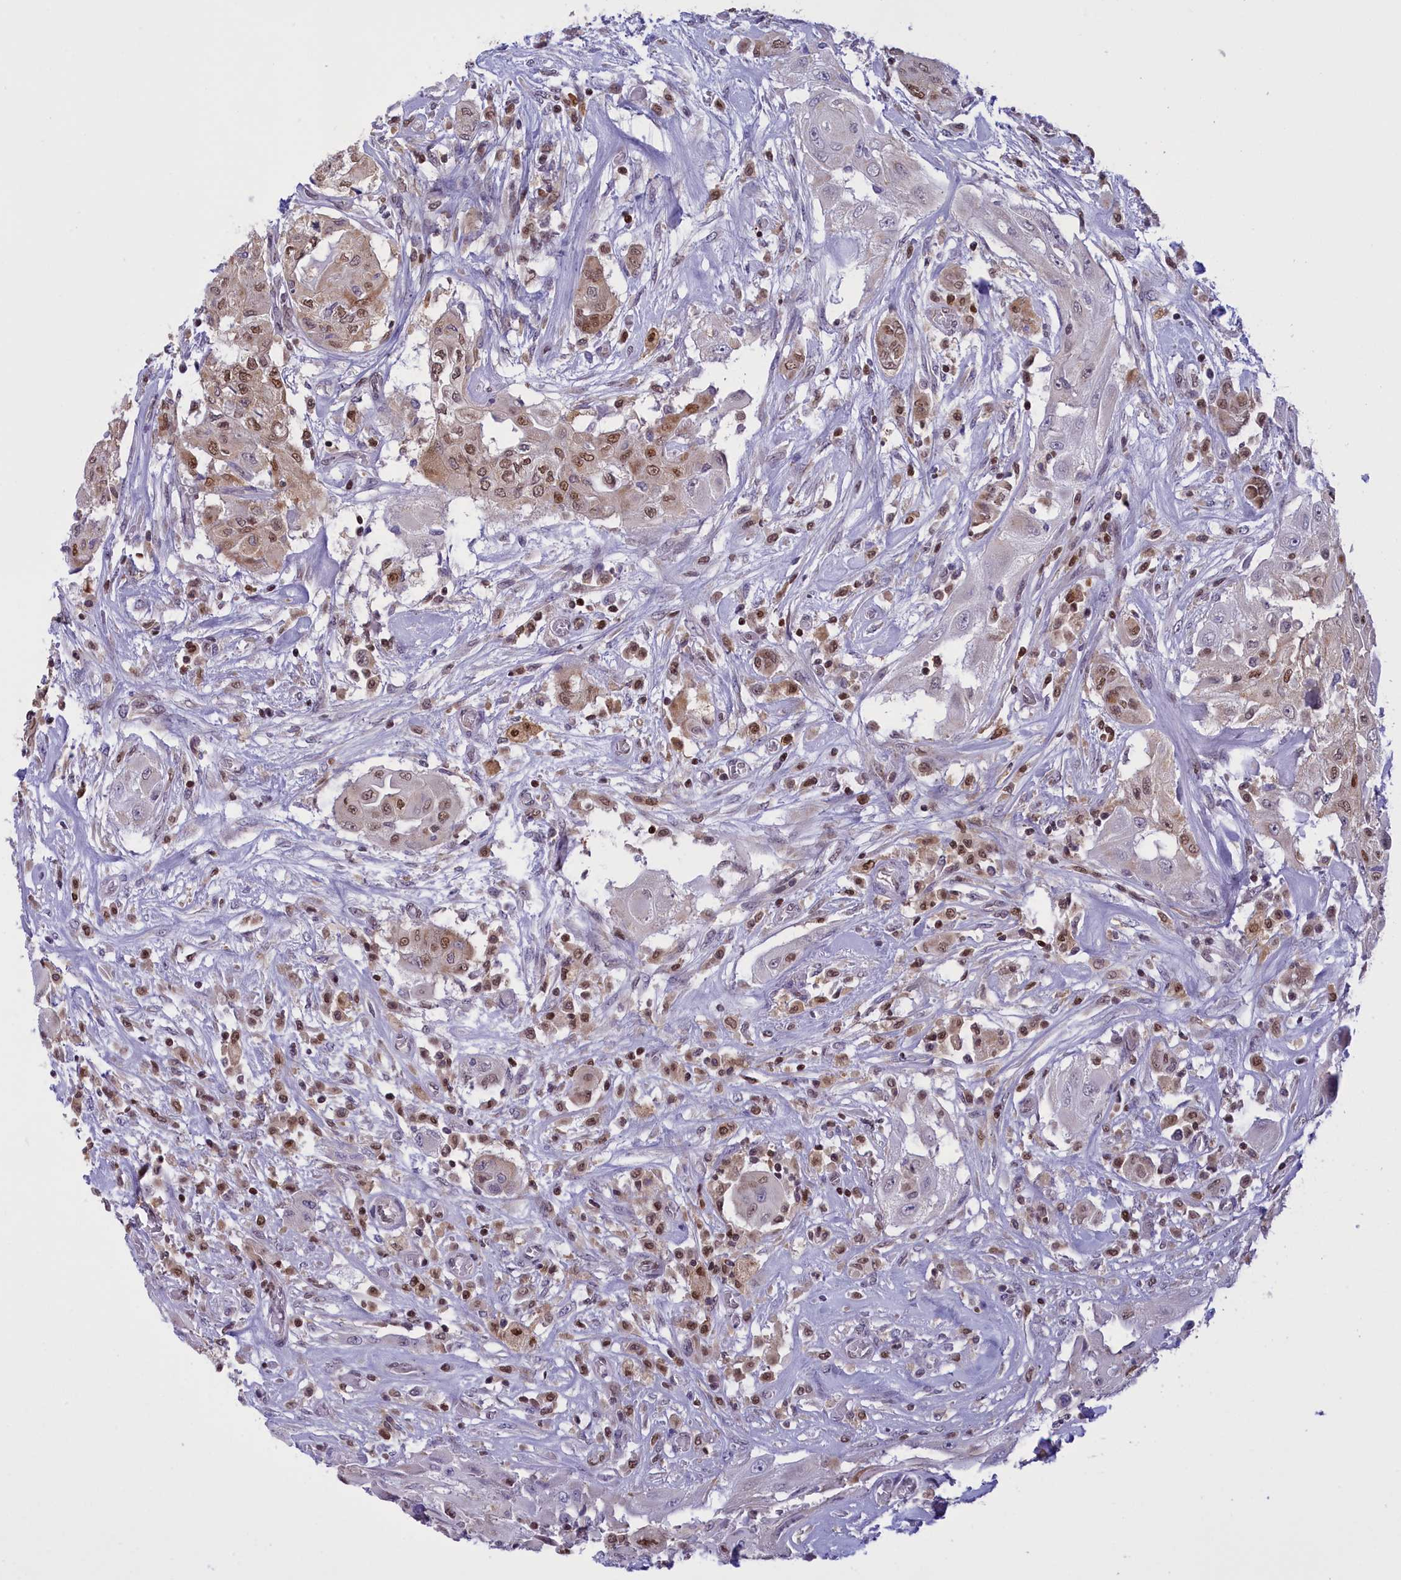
{"staining": {"intensity": "moderate", "quantity": "25%-75%", "location": "cytoplasmic/membranous,nuclear"}, "tissue": "thyroid cancer", "cell_type": "Tumor cells", "image_type": "cancer", "snomed": [{"axis": "morphology", "description": "Papillary adenocarcinoma, NOS"}, {"axis": "topography", "description": "Thyroid gland"}], "caption": "A photomicrograph of thyroid papillary adenocarcinoma stained for a protein displays moderate cytoplasmic/membranous and nuclear brown staining in tumor cells.", "gene": "IZUMO2", "patient": {"sex": "female", "age": 59}}